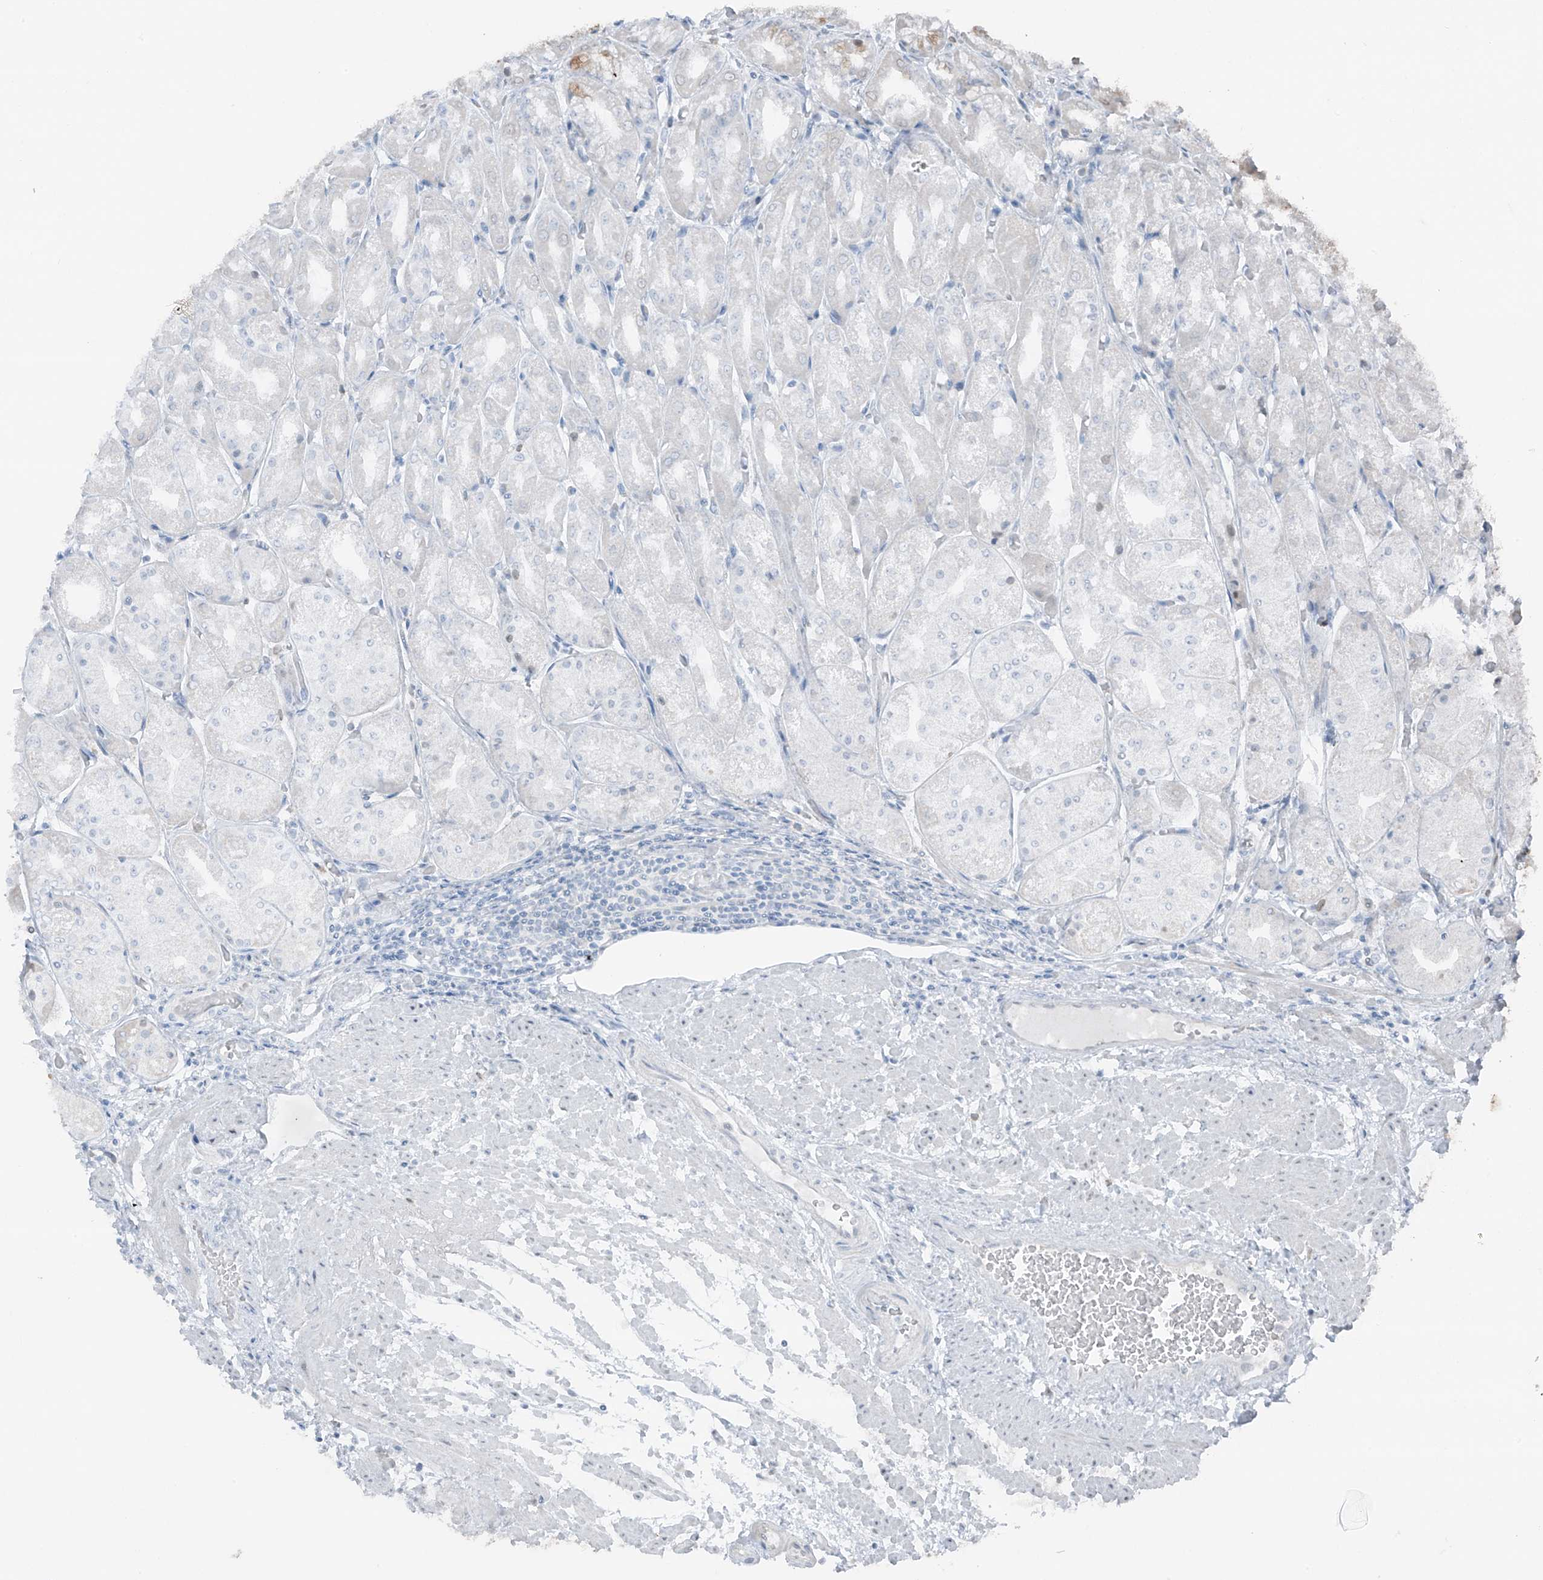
{"staining": {"intensity": "moderate", "quantity": "<25%", "location": "cytoplasmic/membranous"}, "tissue": "stomach", "cell_type": "Glandular cells", "image_type": "normal", "snomed": [{"axis": "morphology", "description": "Normal tissue, NOS"}, {"axis": "topography", "description": "Stomach, upper"}], "caption": "High-power microscopy captured an IHC micrograph of benign stomach, revealing moderate cytoplasmic/membranous positivity in approximately <25% of glandular cells. Nuclei are stained in blue.", "gene": "PRDM6", "patient": {"sex": "male", "age": 72}}